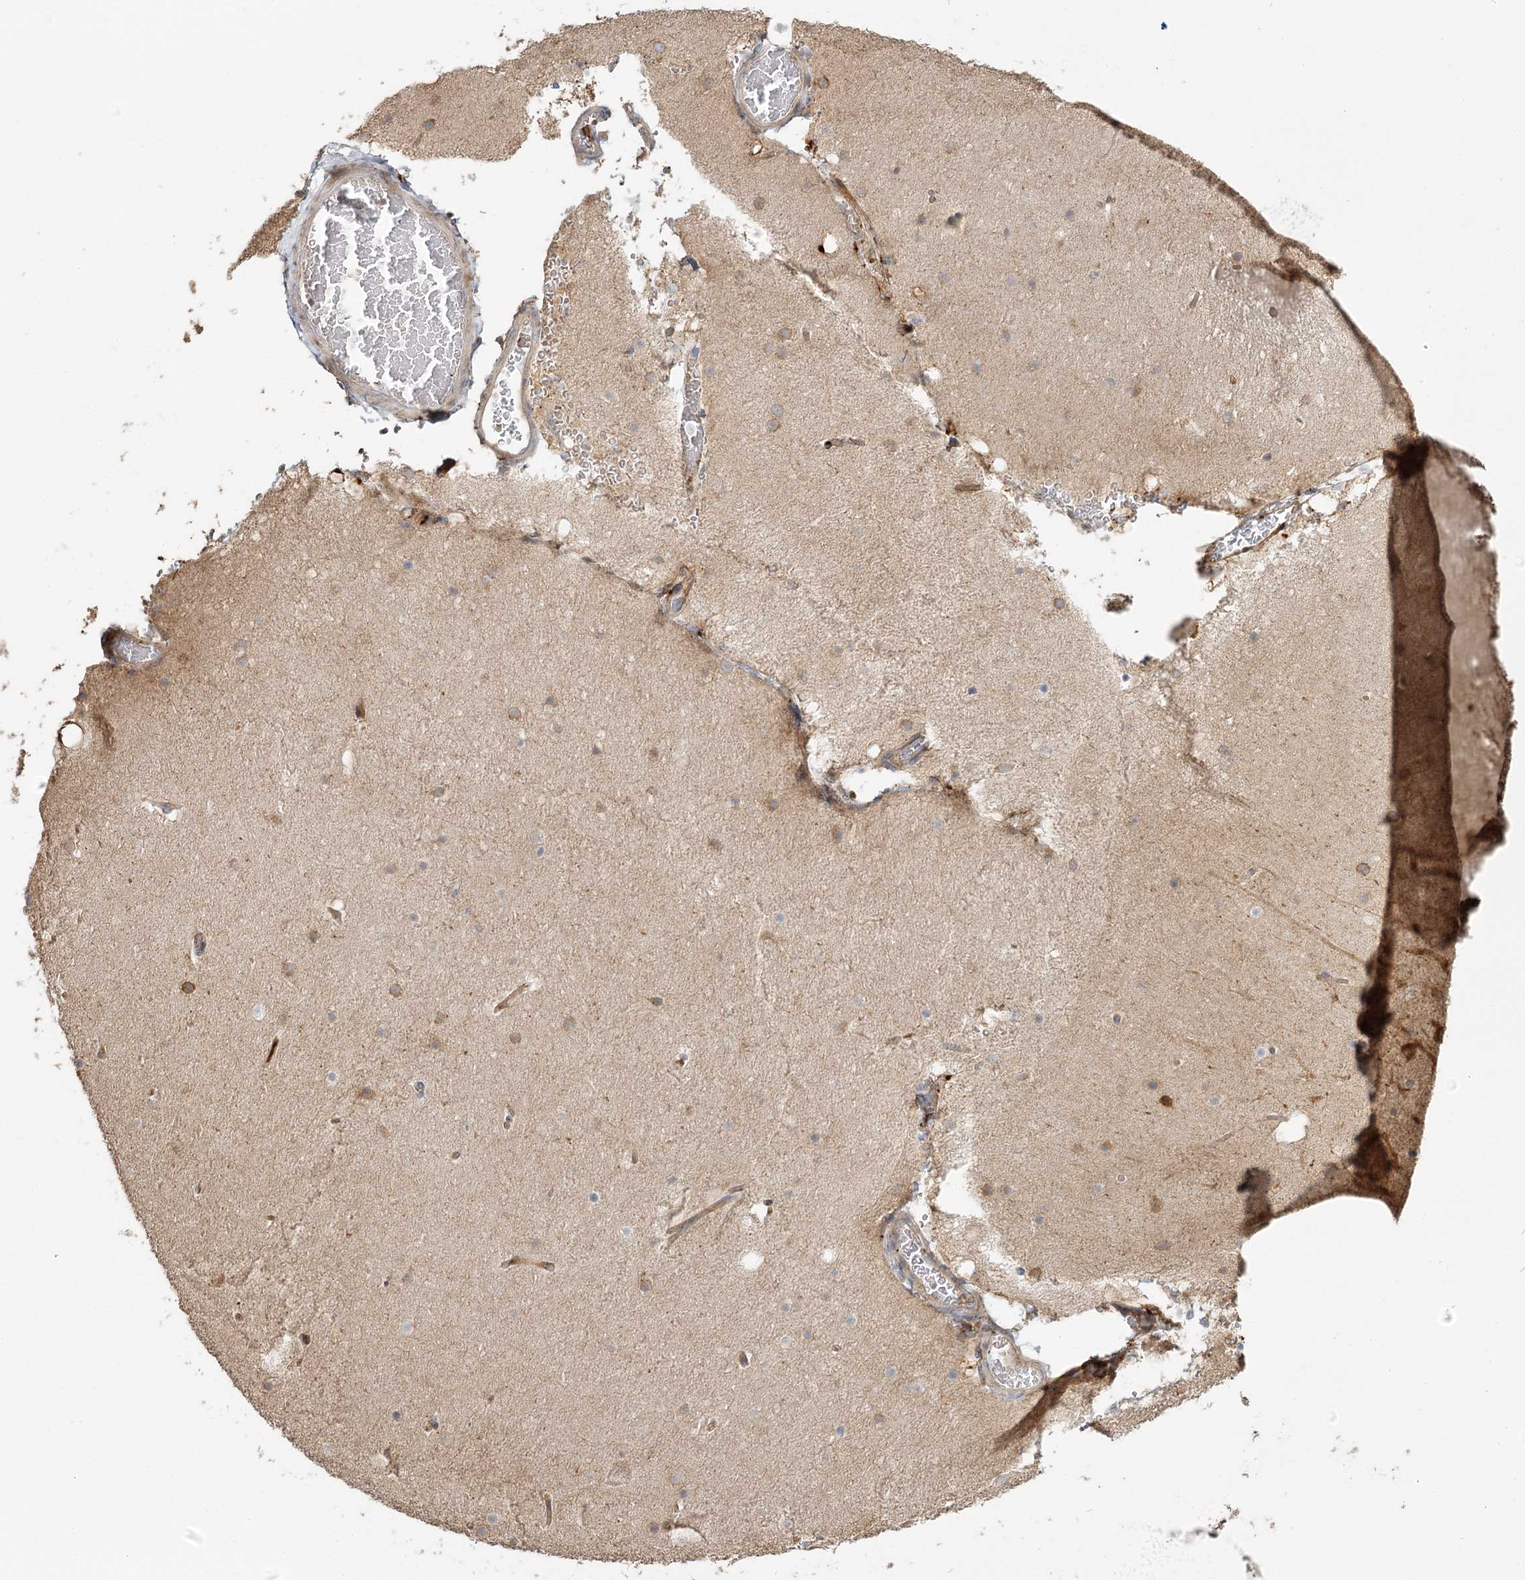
{"staining": {"intensity": "moderate", "quantity": "<25%", "location": "cytoplasmic/membranous"}, "tissue": "cerebellum", "cell_type": "Cells in granular layer", "image_type": "normal", "snomed": [{"axis": "morphology", "description": "Normal tissue, NOS"}, {"axis": "topography", "description": "Cerebellum"}], "caption": "Cells in granular layer demonstrate low levels of moderate cytoplasmic/membranous staining in approximately <25% of cells in unremarkable cerebellum.", "gene": "GUCY2C", "patient": {"sex": "male", "age": 57}}